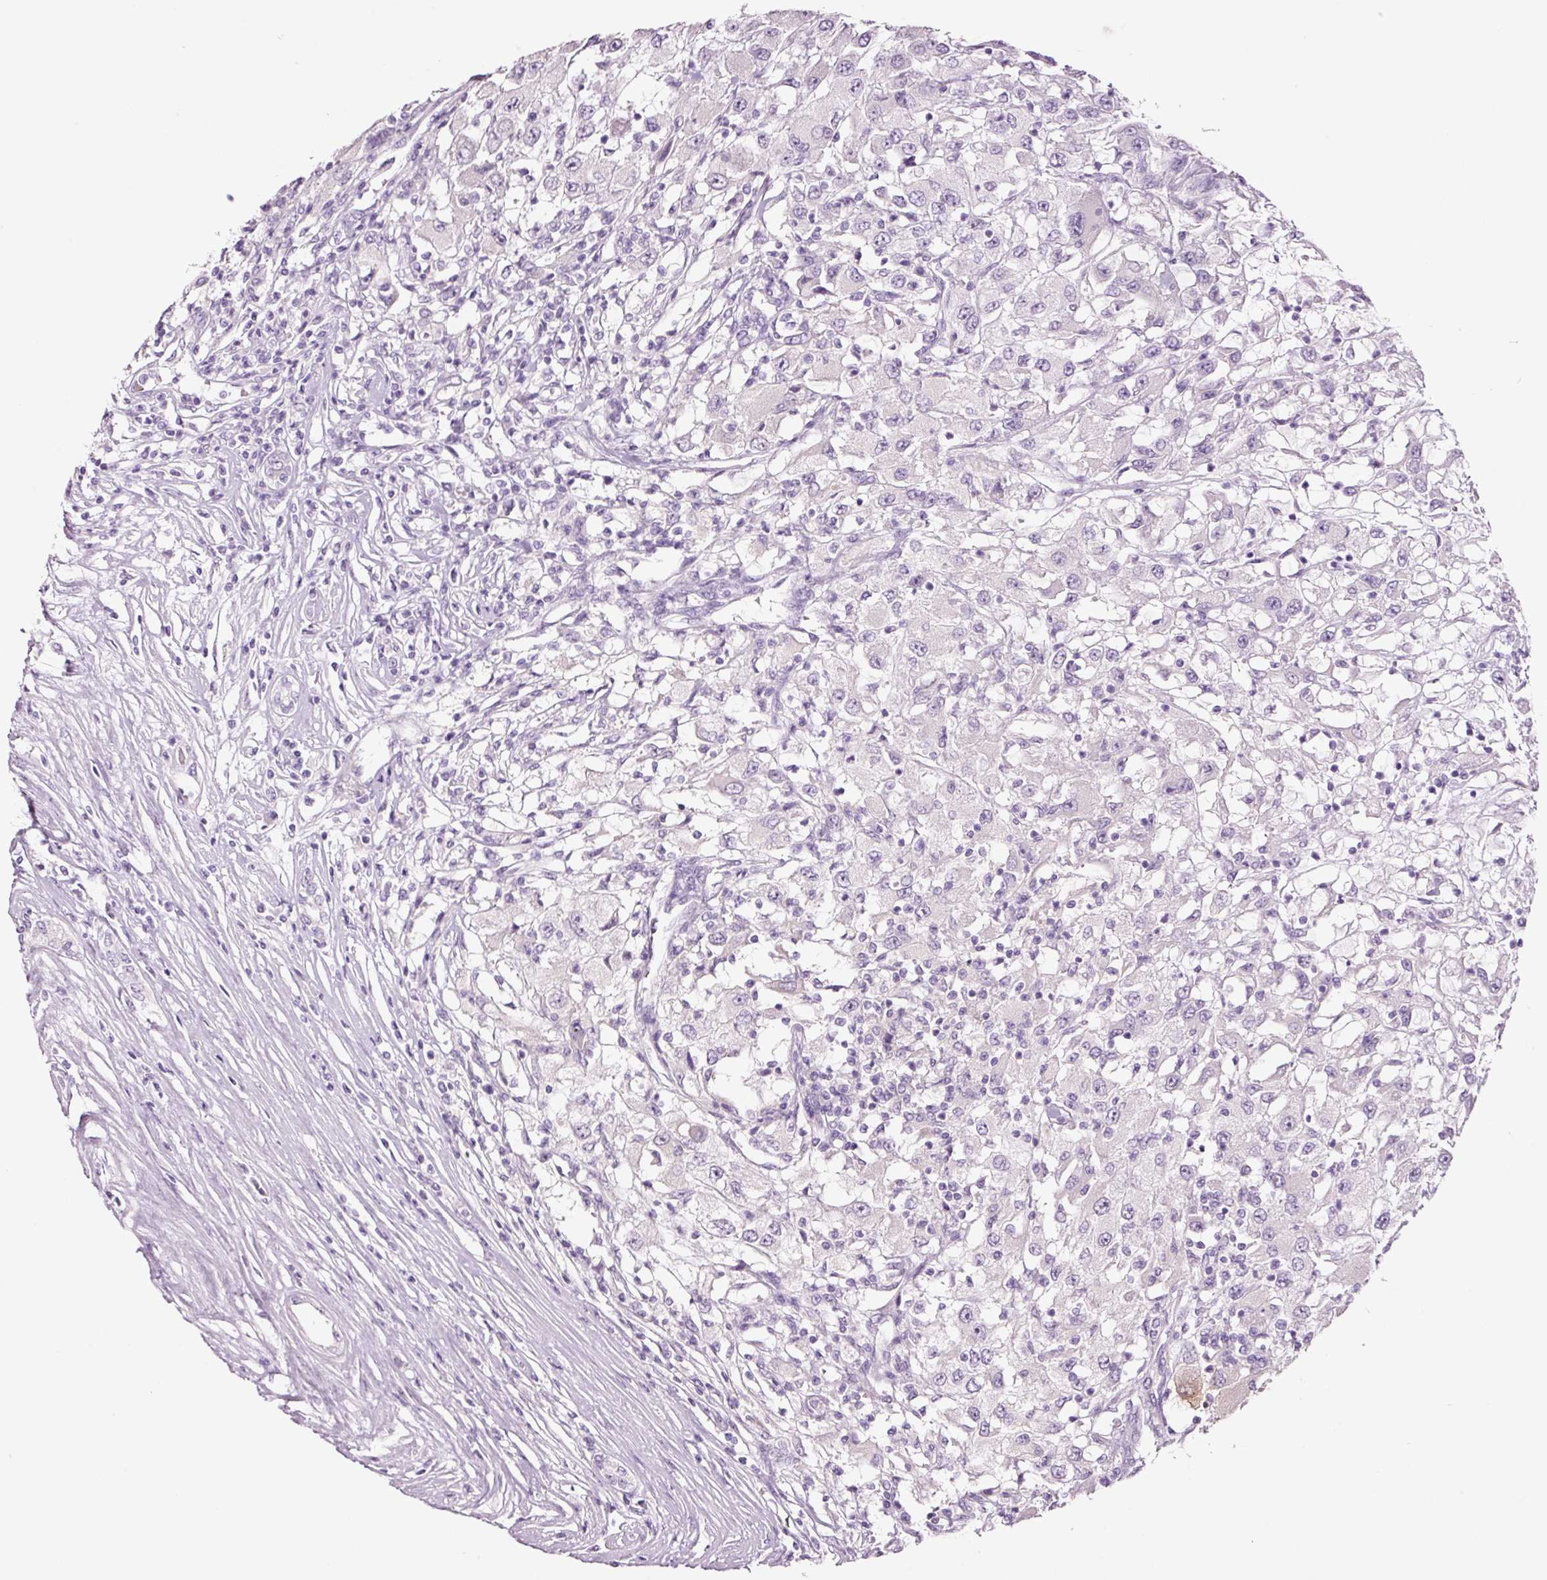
{"staining": {"intensity": "negative", "quantity": "none", "location": "none"}, "tissue": "renal cancer", "cell_type": "Tumor cells", "image_type": "cancer", "snomed": [{"axis": "morphology", "description": "Adenocarcinoma, NOS"}, {"axis": "topography", "description": "Kidney"}], "caption": "This is an IHC micrograph of renal adenocarcinoma. There is no positivity in tumor cells.", "gene": "GCG", "patient": {"sex": "female", "age": 67}}